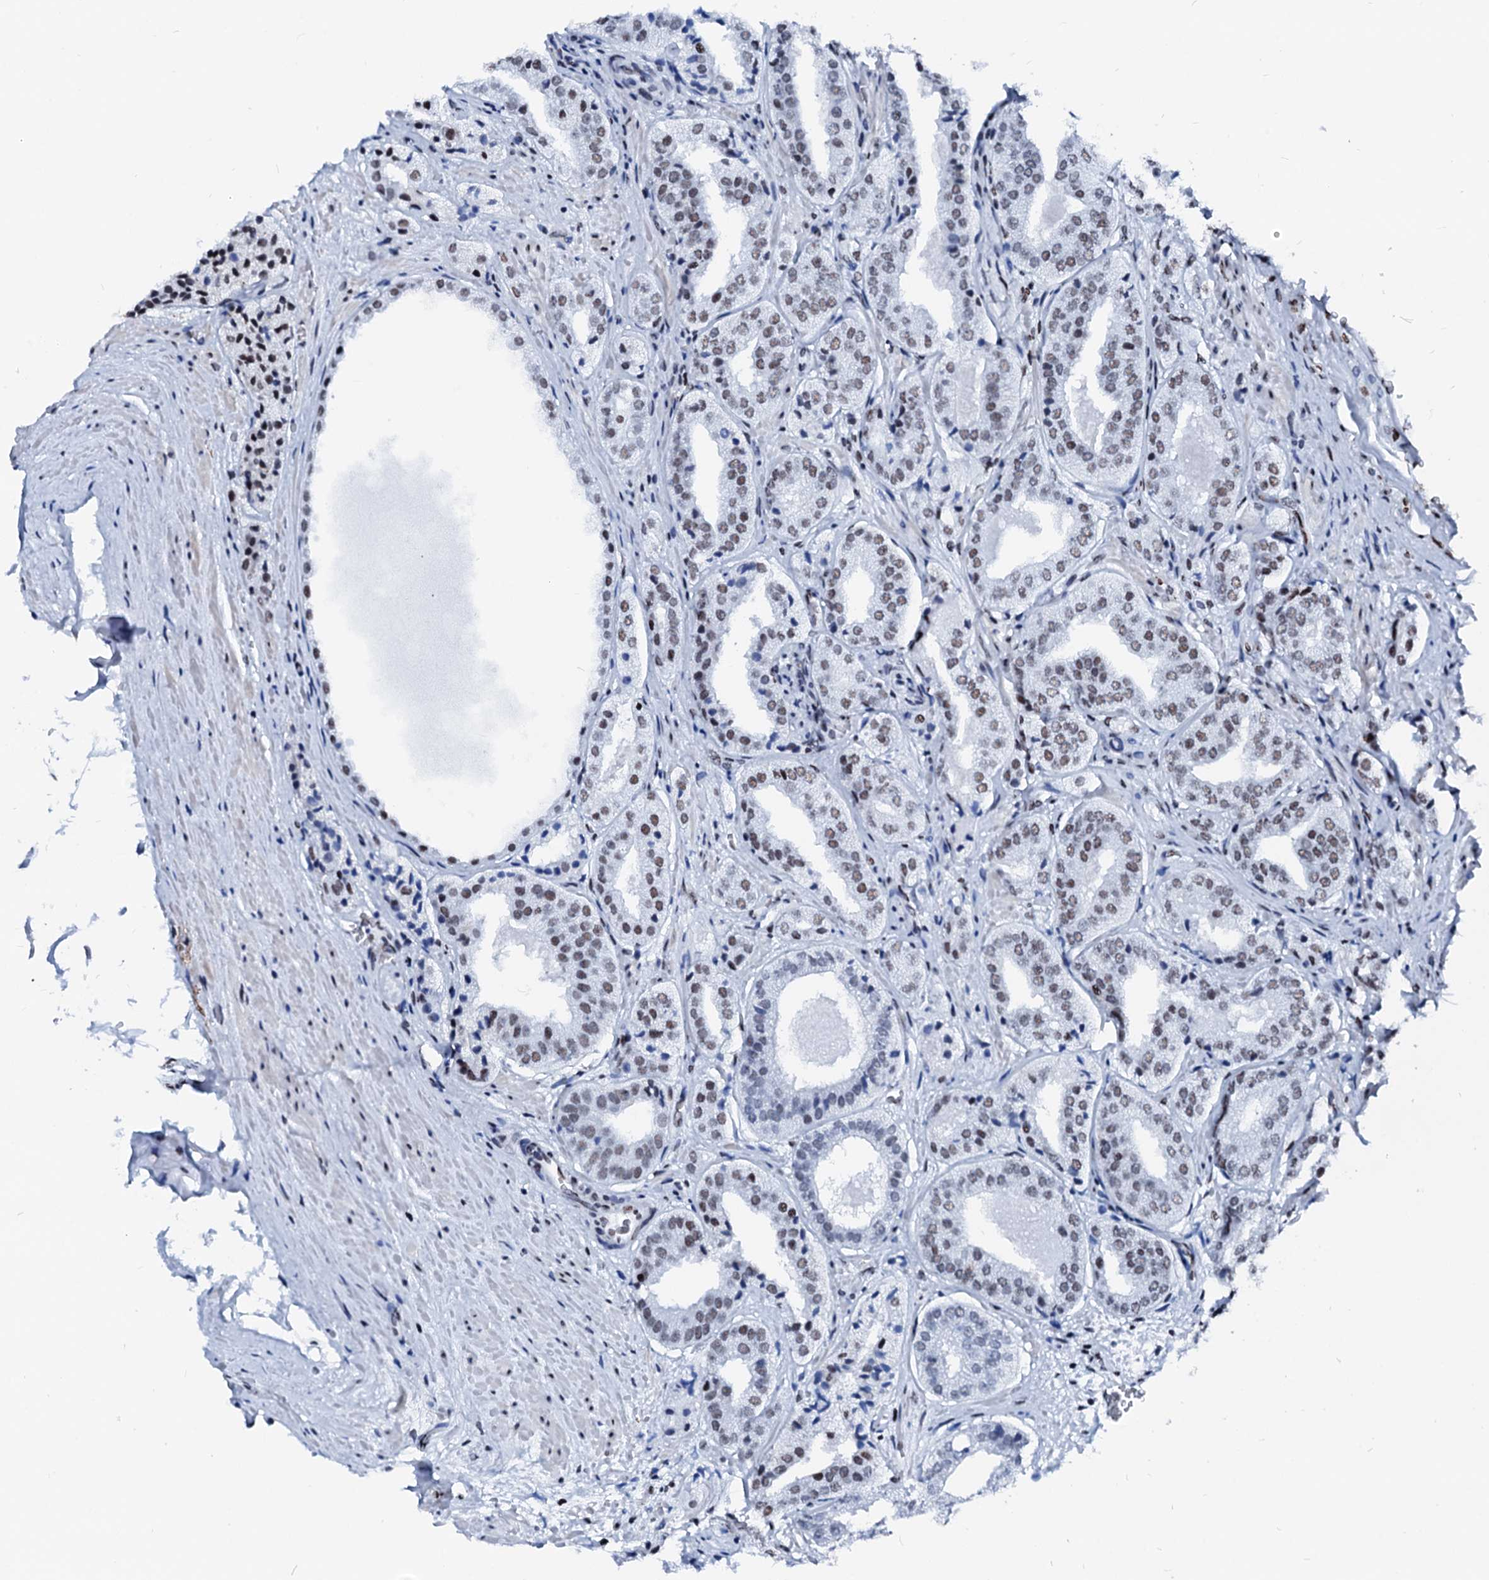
{"staining": {"intensity": "weak", "quantity": "25%-75%", "location": "nuclear"}, "tissue": "prostate cancer", "cell_type": "Tumor cells", "image_type": "cancer", "snomed": [{"axis": "morphology", "description": "Adenocarcinoma, High grade"}, {"axis": "topography", "description": "Prostate"}], "caption": "The photomicrograph reveals immunohistochemical staining of prostate cancer. There is weak nuclear expression is identified in about 25%-75% of tumor cells.", "gene": "RALY", "patient": {"sex": "male", "age": 71}}